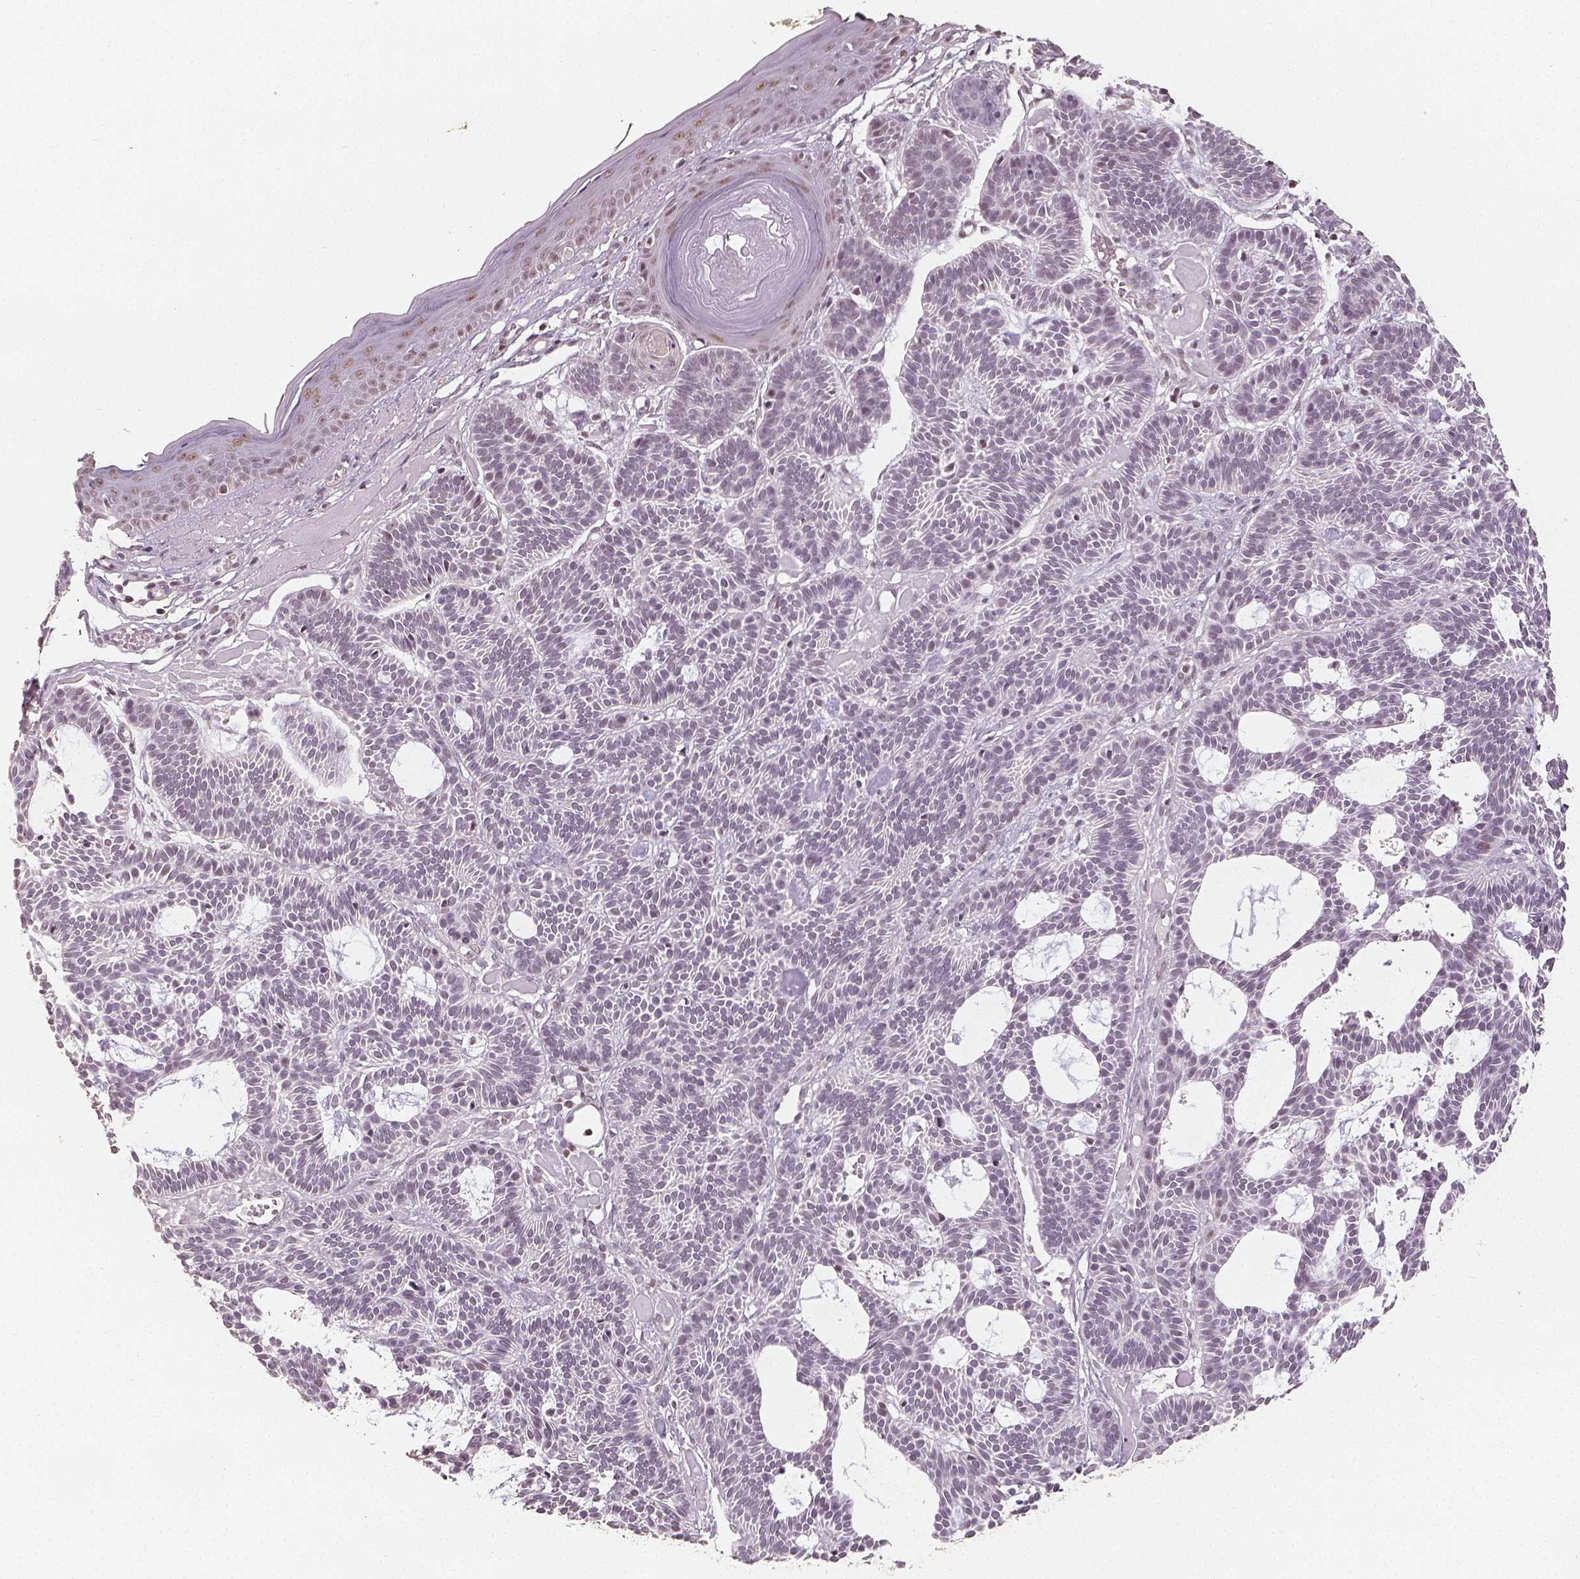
{"staining": {"intensity": "negative", "quantity": "none", "location": "none"}, "tissue": "skin cancer", "cell_type": "Tumor cells", "image_type": "cancer", "snomed": [{"axis": "morphology", "description": "Basal cell carcinoma"}, {"axis": "topography", "description": "Skin"}], "caption": "Skin cancer (basal cell carcinoma) was stained to show a protein in brown. There is no significant expression in tumor cells. (DAB (3,3'-diaminobenzidine) immunohistochemistry (IHC) with hematoxylin counter stain).", "gene": "HDAC1", "patient": {"sex": "male", "age": 85}}